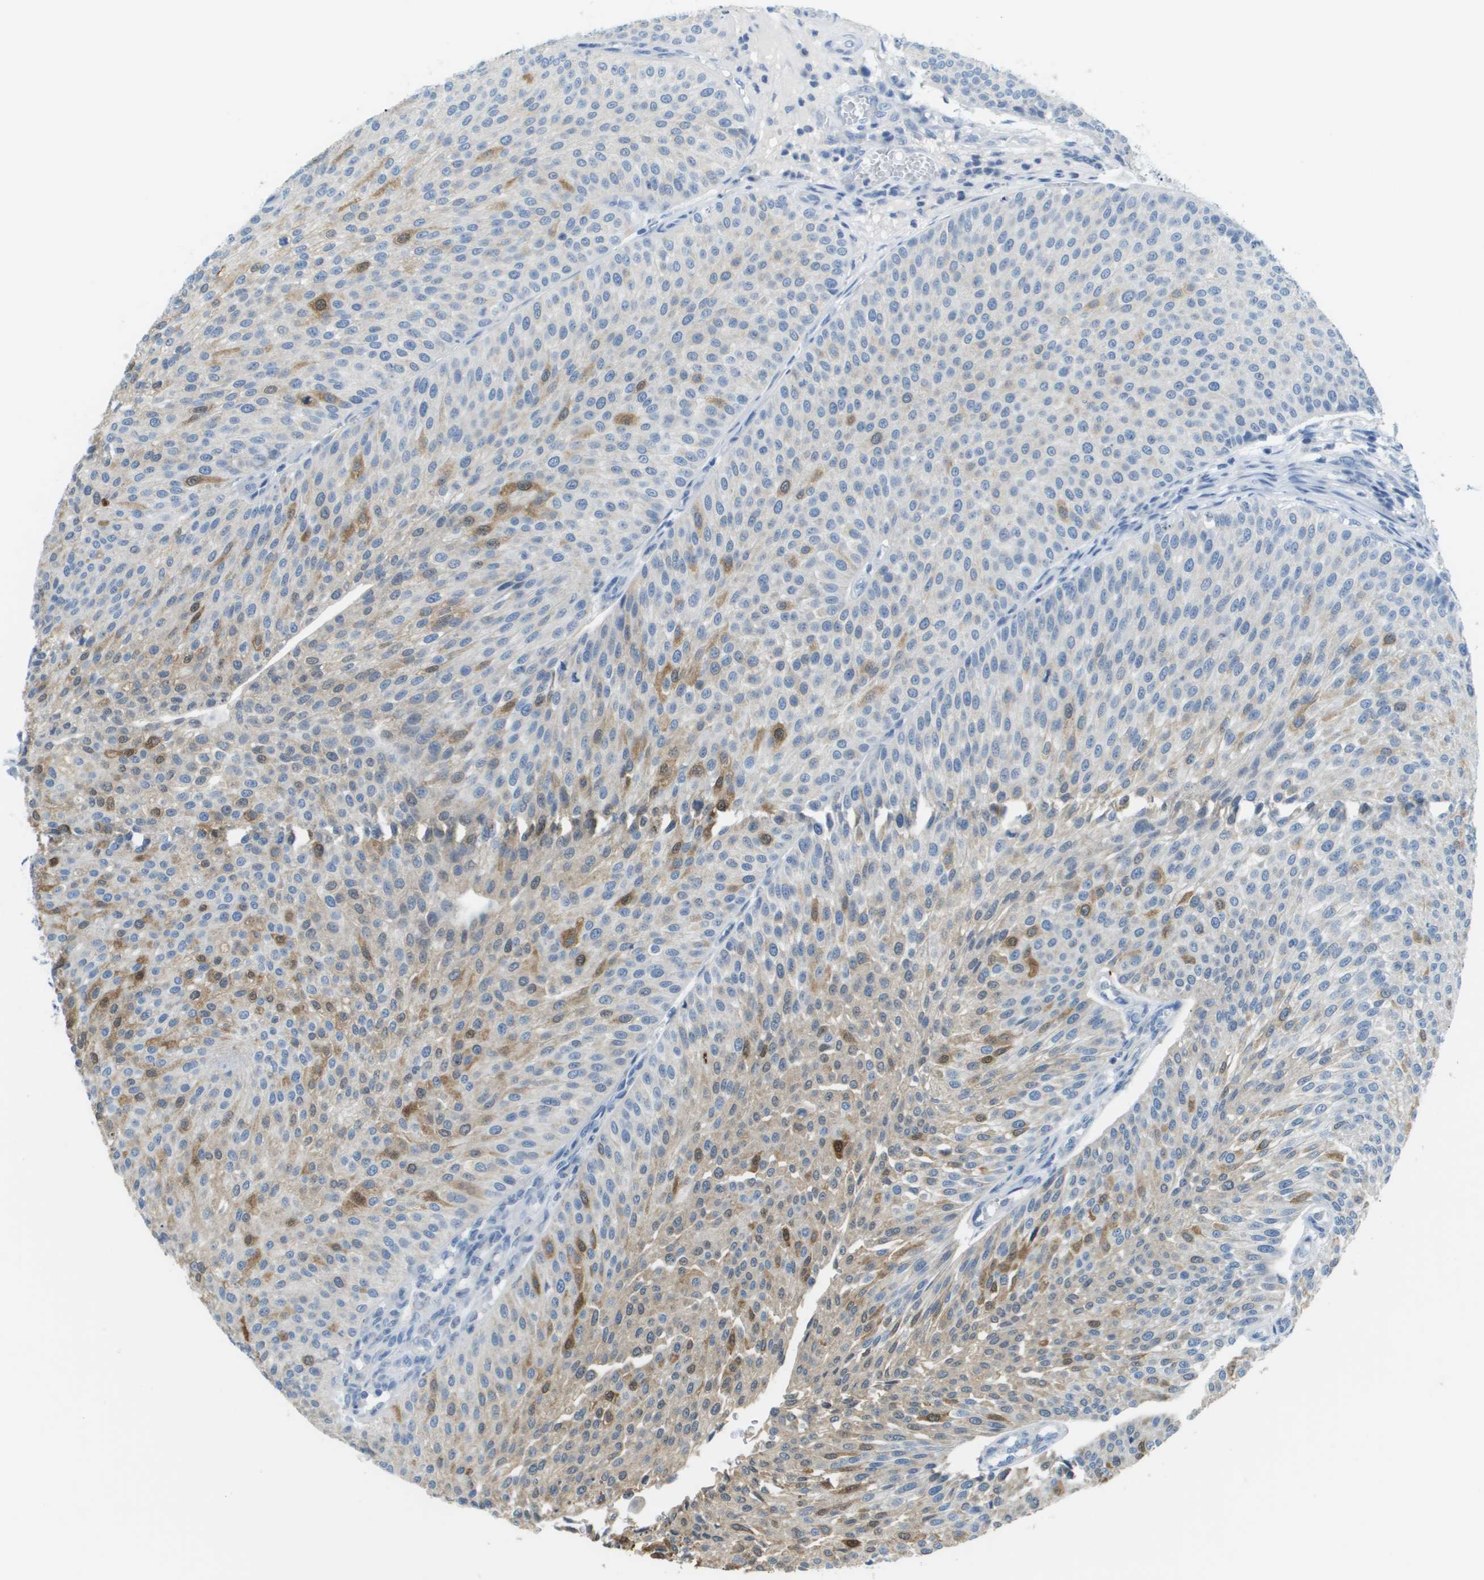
{"staining": {"intensity": "moderate", "quantity": "<25%", "location": "cytoplasmic/membranous"}, "tissue": "urothelial cancer", "cell_type": "Tumor cells", "image_type": "cancer", "snomed": [{"axis": "morphology", "description": "Urothelial carcinoma, Low grade"}, {"axis": "topography", "description": "Smooth muscle"}, {"axis": "topography", "description": "Urinary bladder"}], "caption": "Urothelial carcinoma (low-grade) was stained to show a protein in brown. There is low levels of moderate cytoplasmic/membranous expression in approximately <25% of tumor cells.", "gene": "PTGDR2", "patient": {"sex": "male", "age": 60}}